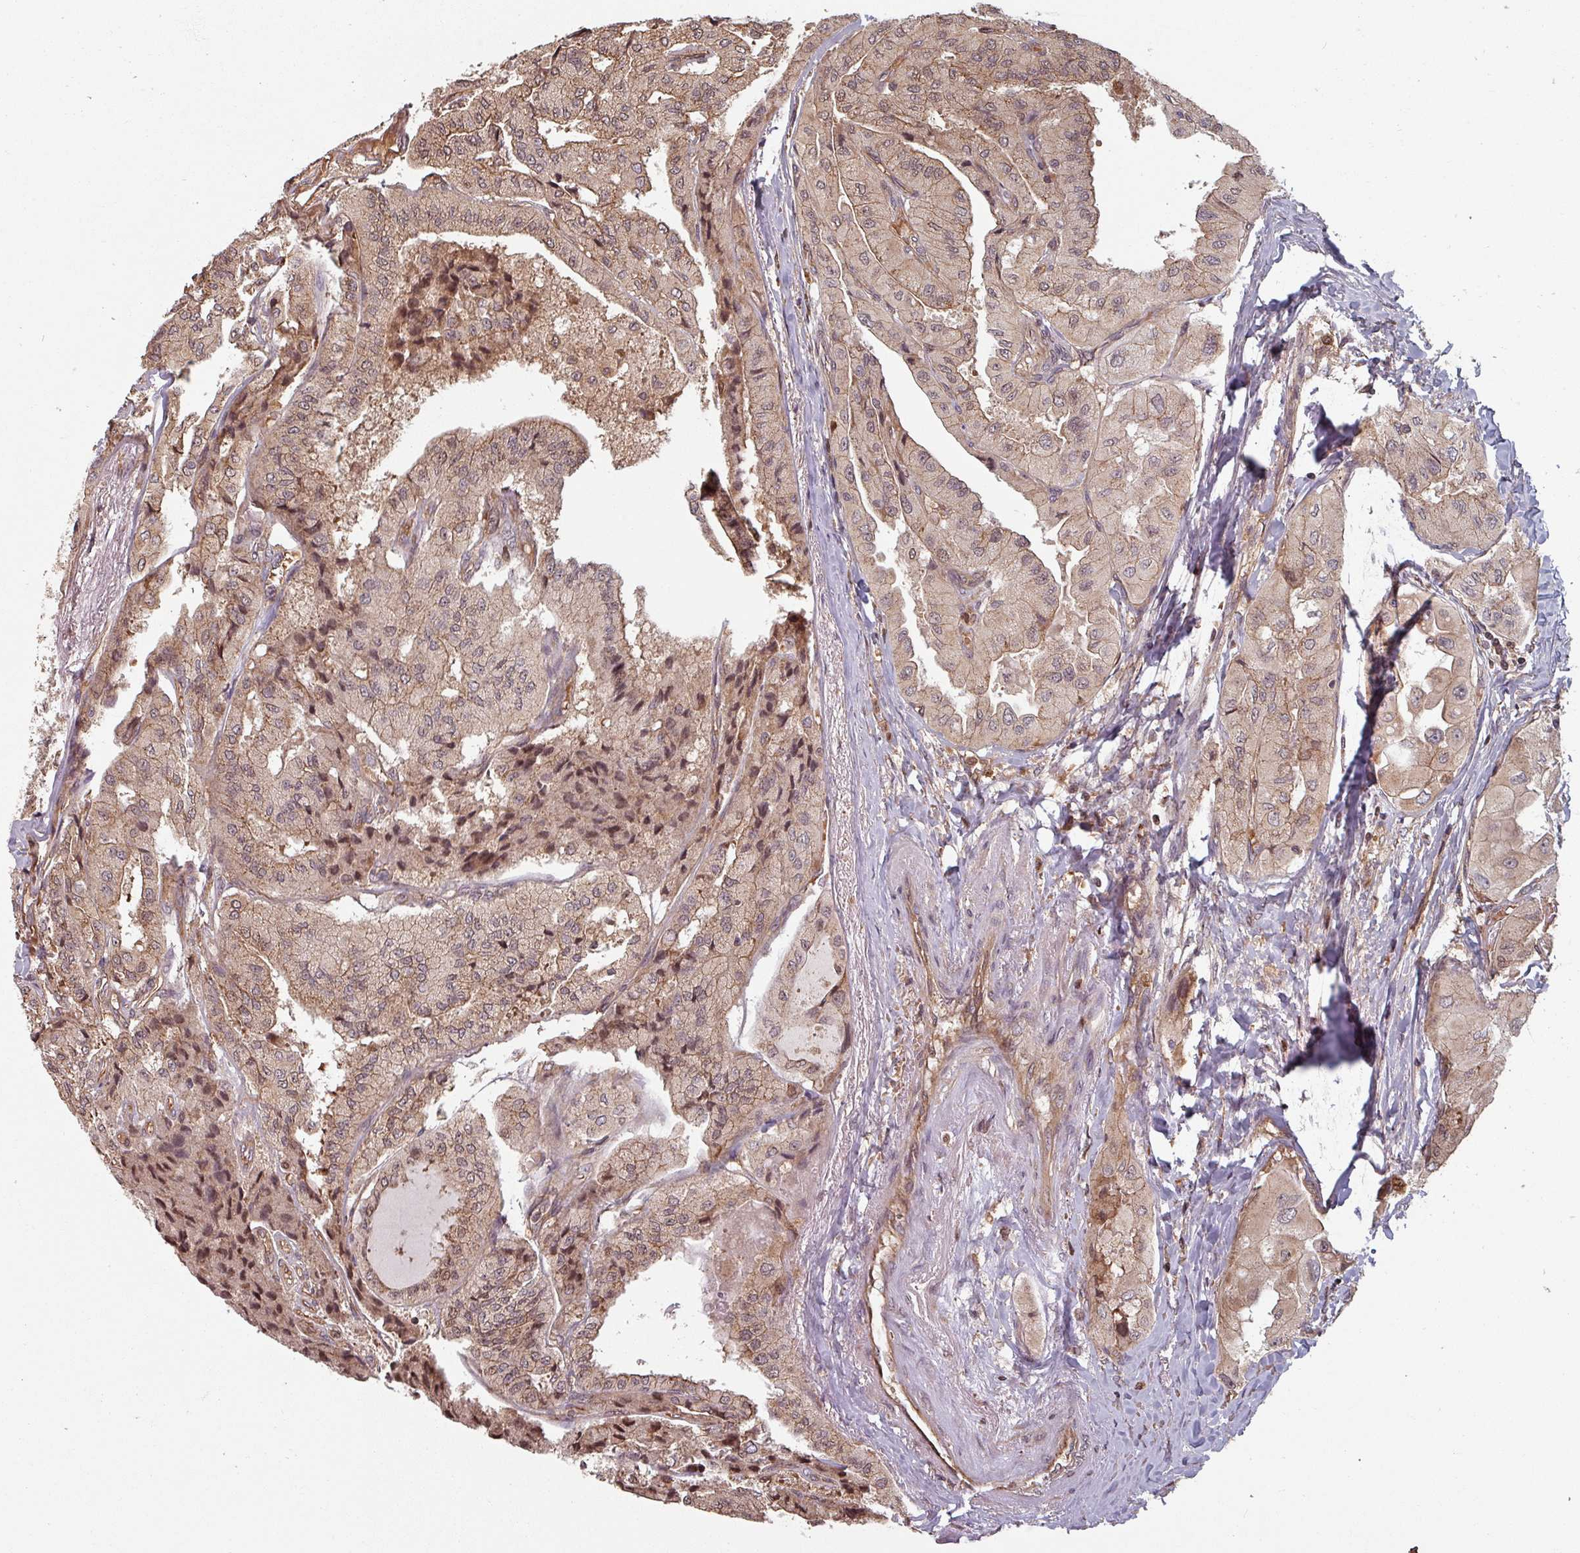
{"staining": {"intensity": "moderate", "quantity": ">75%", "location": "nuclear"}, "tissue": "thyroid cancer", "cell_type": "Tumor cells", "image_type": "cancer", "snomed": [{"axis": "morphology", "description": "Normal tissue, NOS"}, {"axis": "morphology", "description": "Papillary adenocarcinoma, NOS"}, {"axis": "topography", "description": "Thyroid gland"}], "caption": "Protein expression analysis of thyroid cancer (papillary adenocarcinoma) exhibits moderate nuclear positivity in approximately >75% of tumor cells.", "gene": "EID1", "patient": {"sex": "female", "age": 59}}